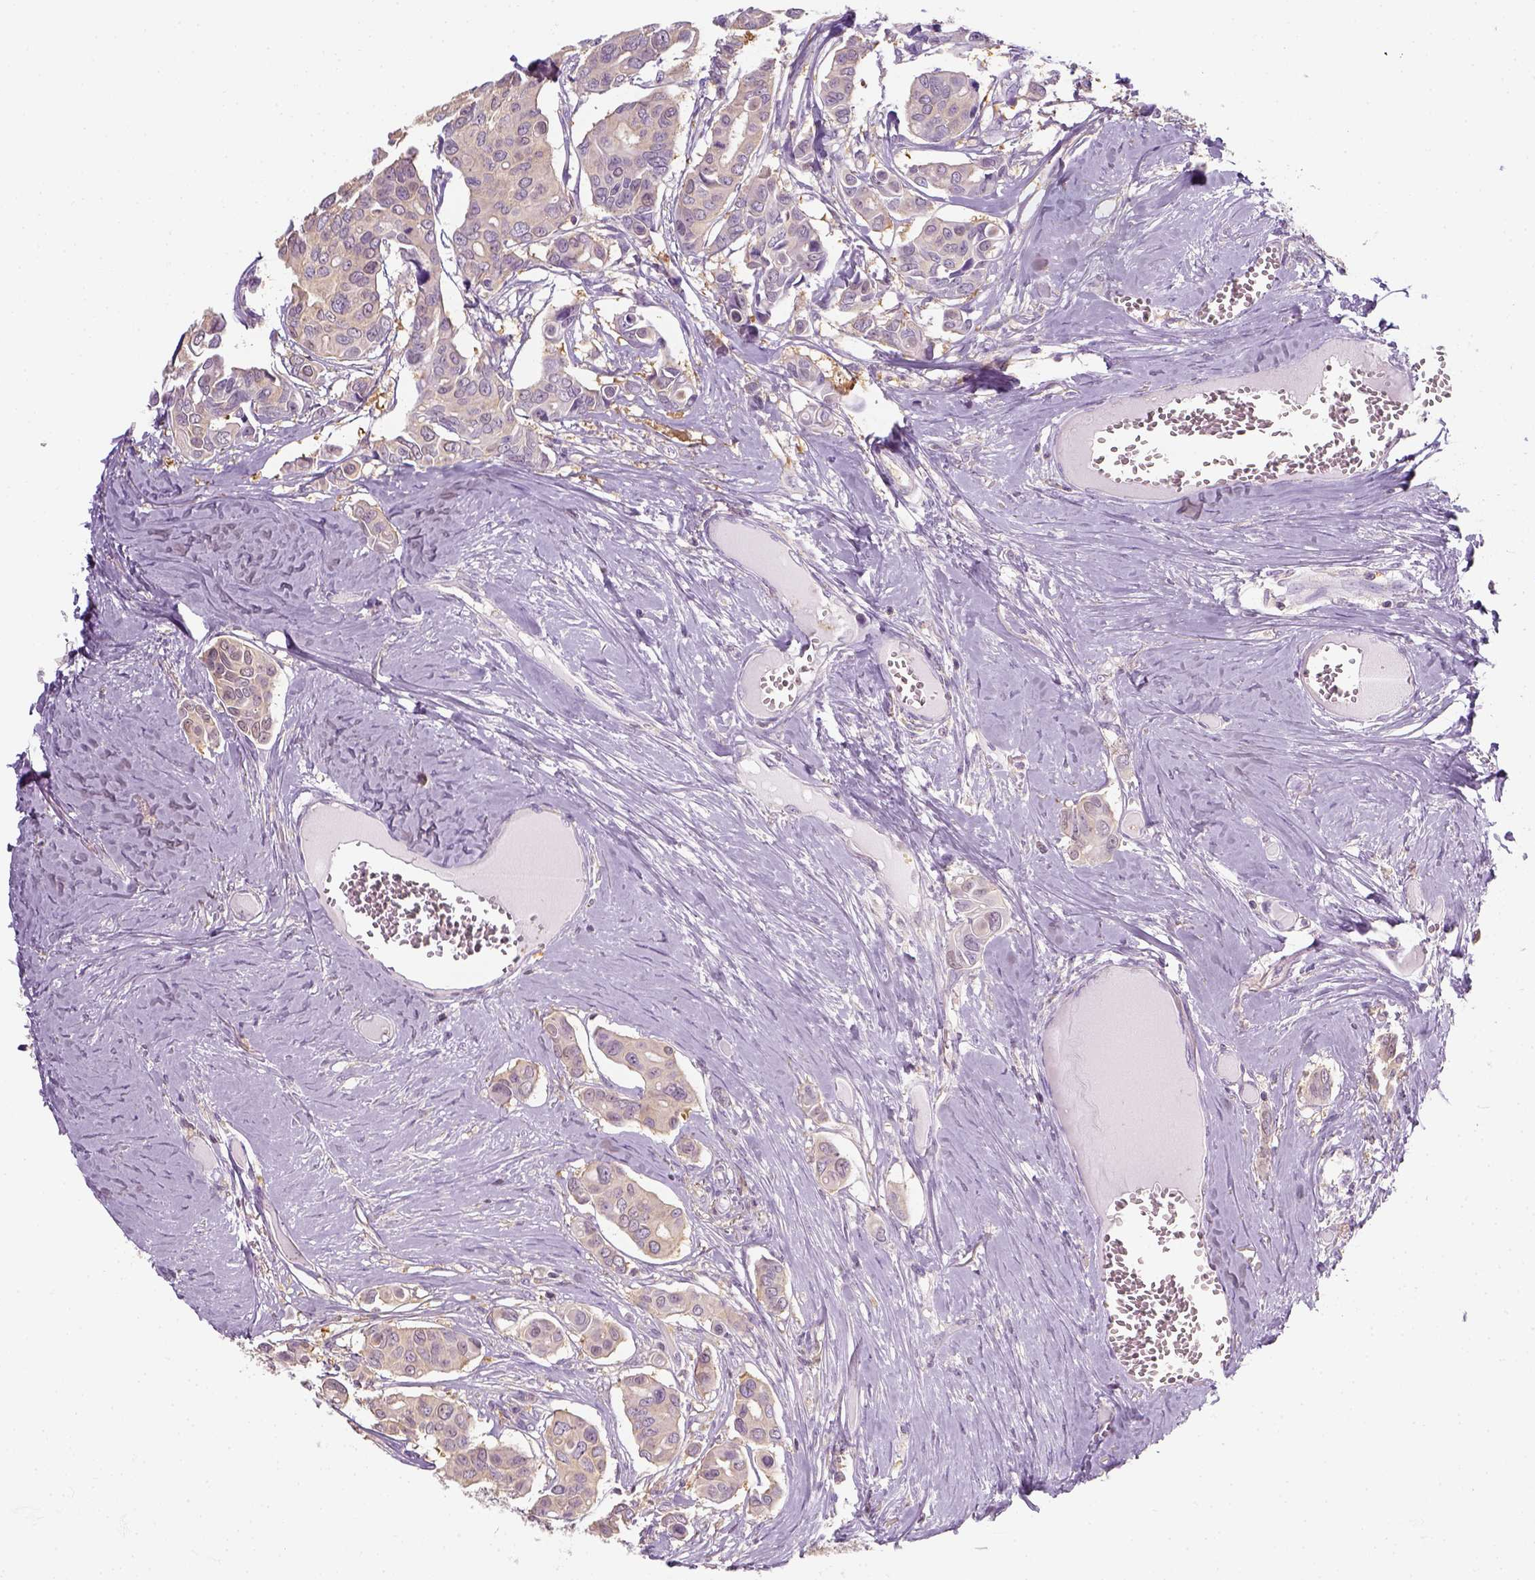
{"staining": {"intensity": "negative", "quantity": "none", "location": "none"}, "tissue": "breast cancer", "cell_type": "Tumor cells", "image_type": "cancer", "snomed": [{"axis": "morphology", "description": "Duct carcinoma"}, {"axis": "topography", "description": "Breast"}], "caption": "Tumor cells show no significant protein staining in breast cancer (invasive ductal carcinoma).", "gene": "EPHB1", "patient": {"sex": "female", "age": 54}}